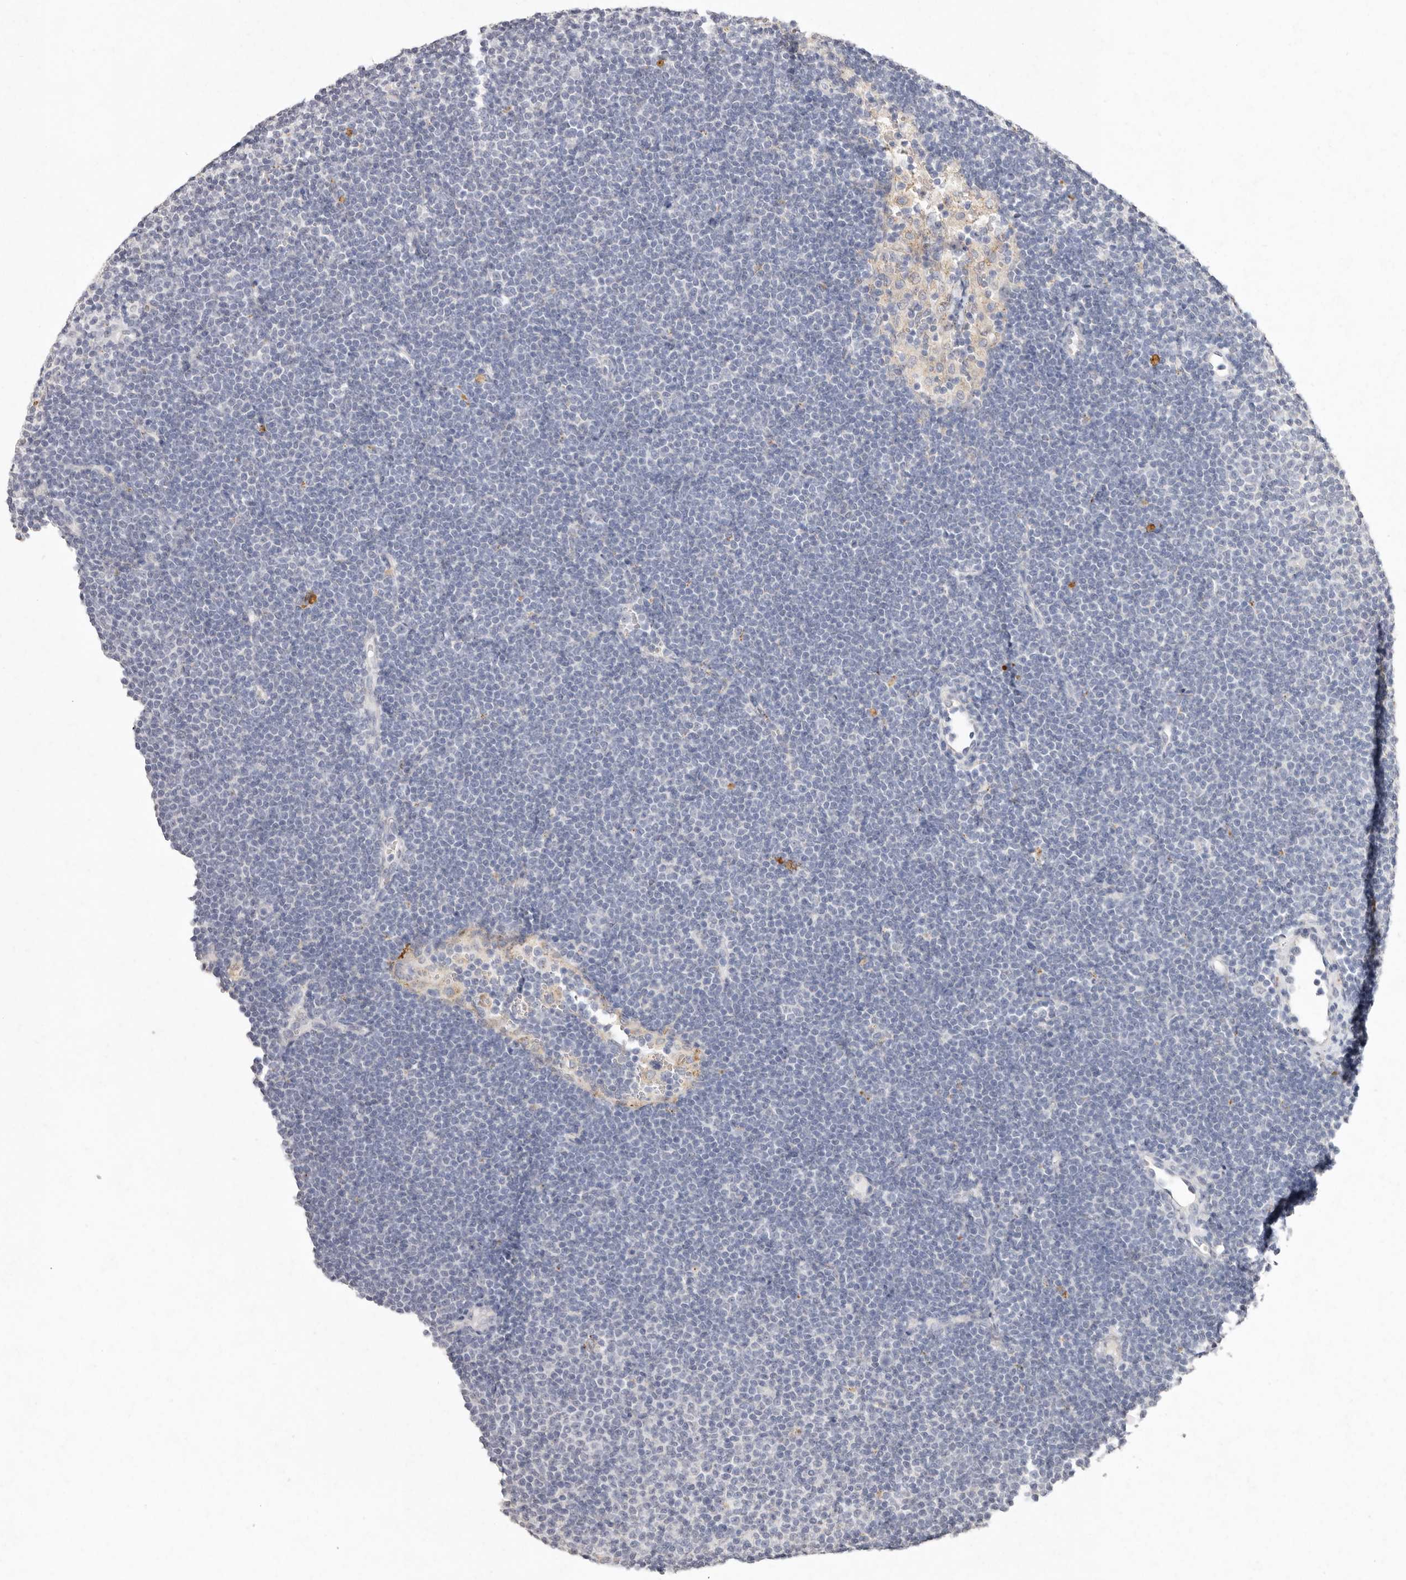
{"staining": {"intensity": "negative", "quantity": "none", "location": "none"}, "tissue": "lymphoma", "cell_type": "Tumor cells", "image_type": "cancer", "snomed": [{"axis": "morphology", "description": "Malignant lymphoma, non-Hodgkin's type, Low grade"}, {"axis": "topography", "description": "Lymph node"}], "caption": "This is an IHC micrograph of lymphoma. There is no positivity in tumor cells.", "gene": "FAM185A", "patient": {"sex": "female", "age": 53}}